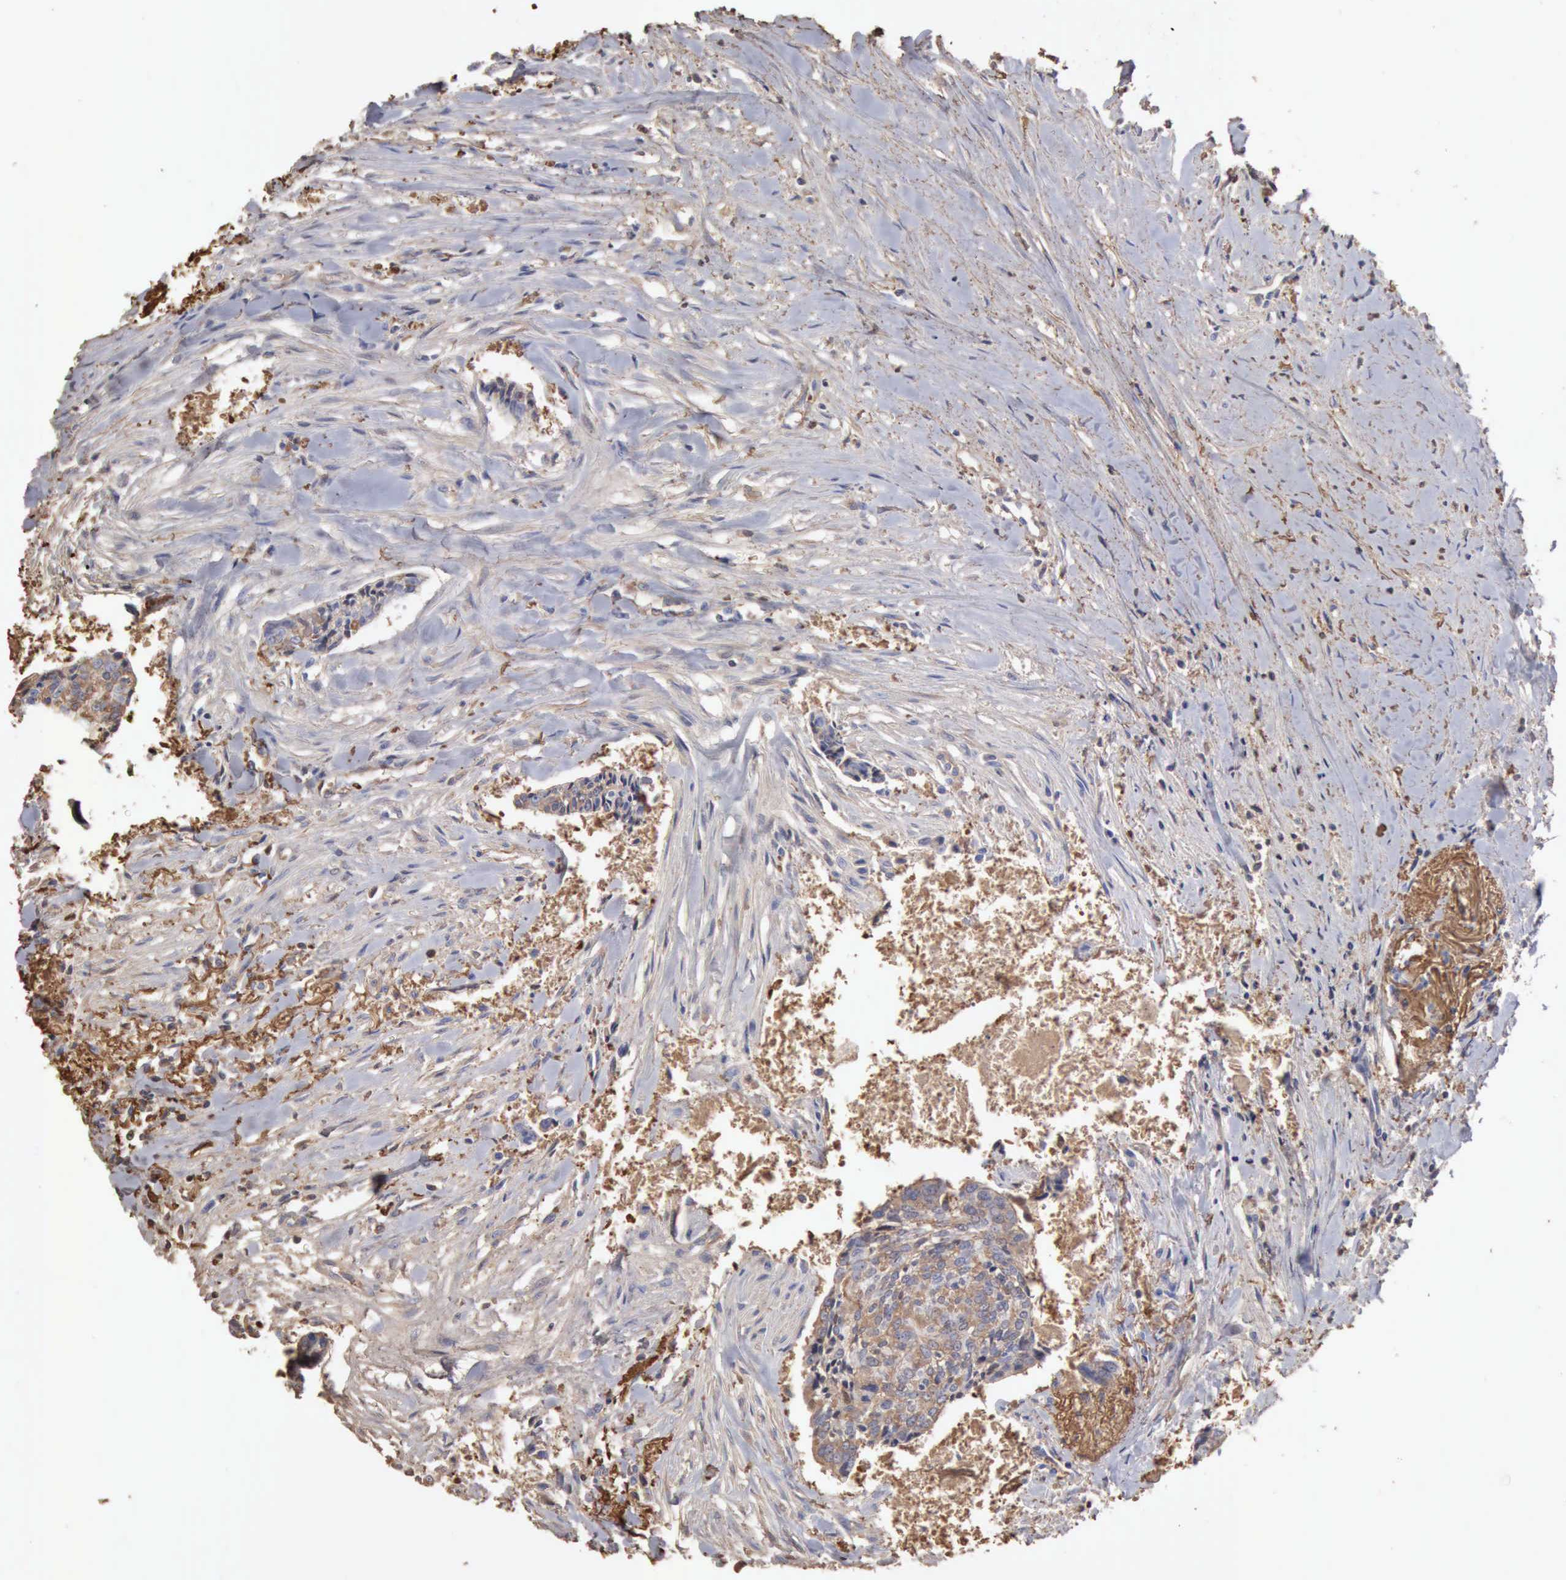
{"staining": {"intensity": "weak", "quantity": "25%-75%", "location": "cytoplasmic/membranous"}, "tissue": "head and neck cancer", "cell_type": "Tumor cells", "image_type": "cancer", "snomed": [{"axis": "morphology", "description": "Squamous cell carcinoma, NOS"}, {"axis": "topography", "description": "Salivary gland"}, {"axis": "topography", "description": "Head-Neck"}], "caption": "This histopathology image exhibits immunohistochemistry staining of head and neck squamous cell carcinoma, with low weak cytoplasmic/membranous positivity in about 25%-75% of tumor cells.", "gene": "SERPINA1", "patient": {"sex": "male", "age": 70}}